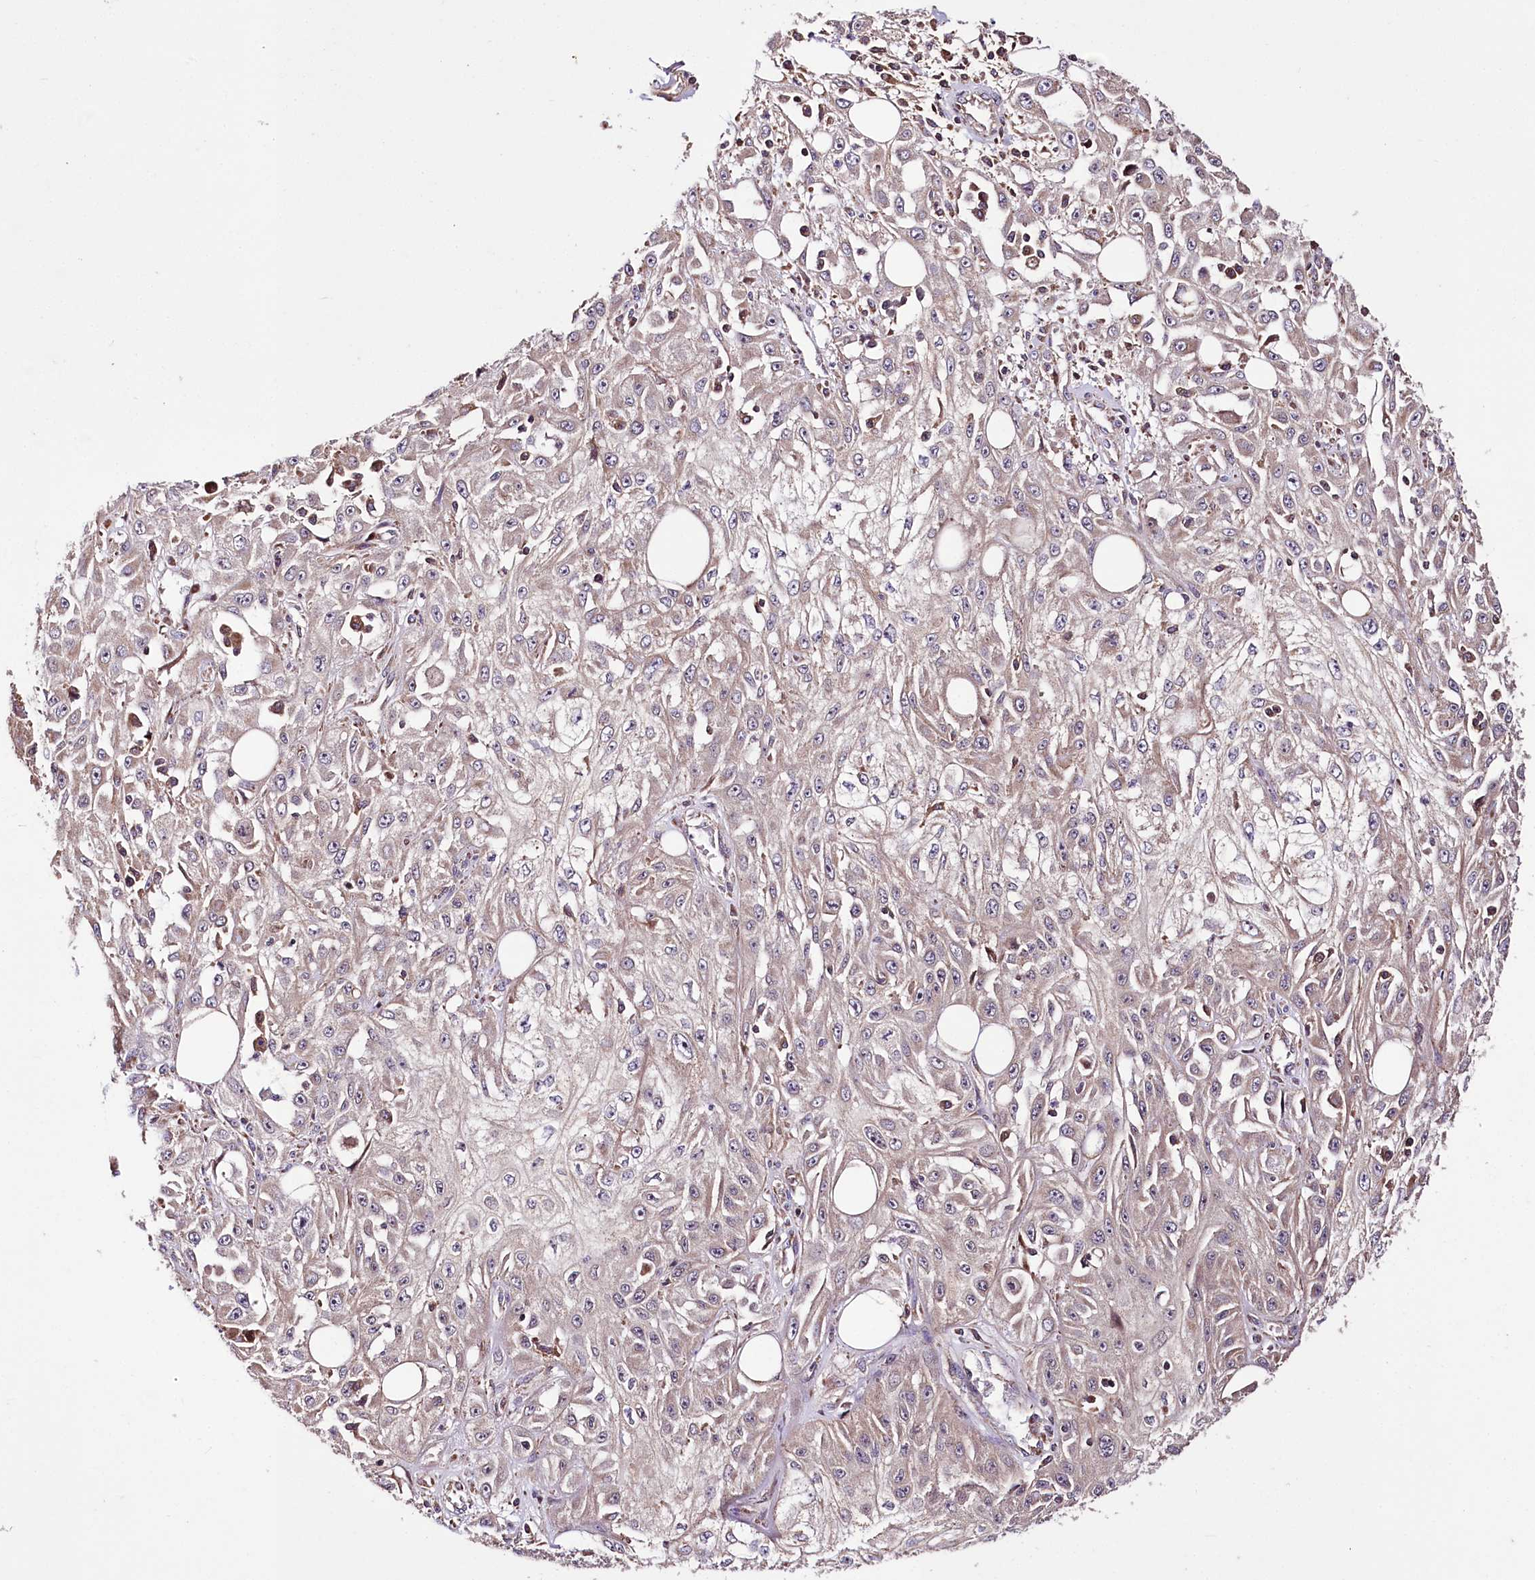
{"staining": {"intensity": "weak", "quantity": "<25%", "location": "cytoplasmic/membranous"}, "tissue": "skin cancer", "cell_type": "Tumor cells", "image_type": "cancer", "snomed": [{"axis": "morphology", "description": "Squamous cell carcinoma, NOS"}, {"axis": "morphology", "description": "Squamous cell carcinoma, metastatic, NOS"}, {"axis": "topography", "description": "Skin"}, {"axis": "topography", "description": "Lymph node"}], "caption": "DAB immunohistochemical staining of human skin cancer (squamous cell carcinoma) demonstrates no significant staining in tumor cells.", "gene": "WWC1", "patient": {"sex": "male", "age": 75}}